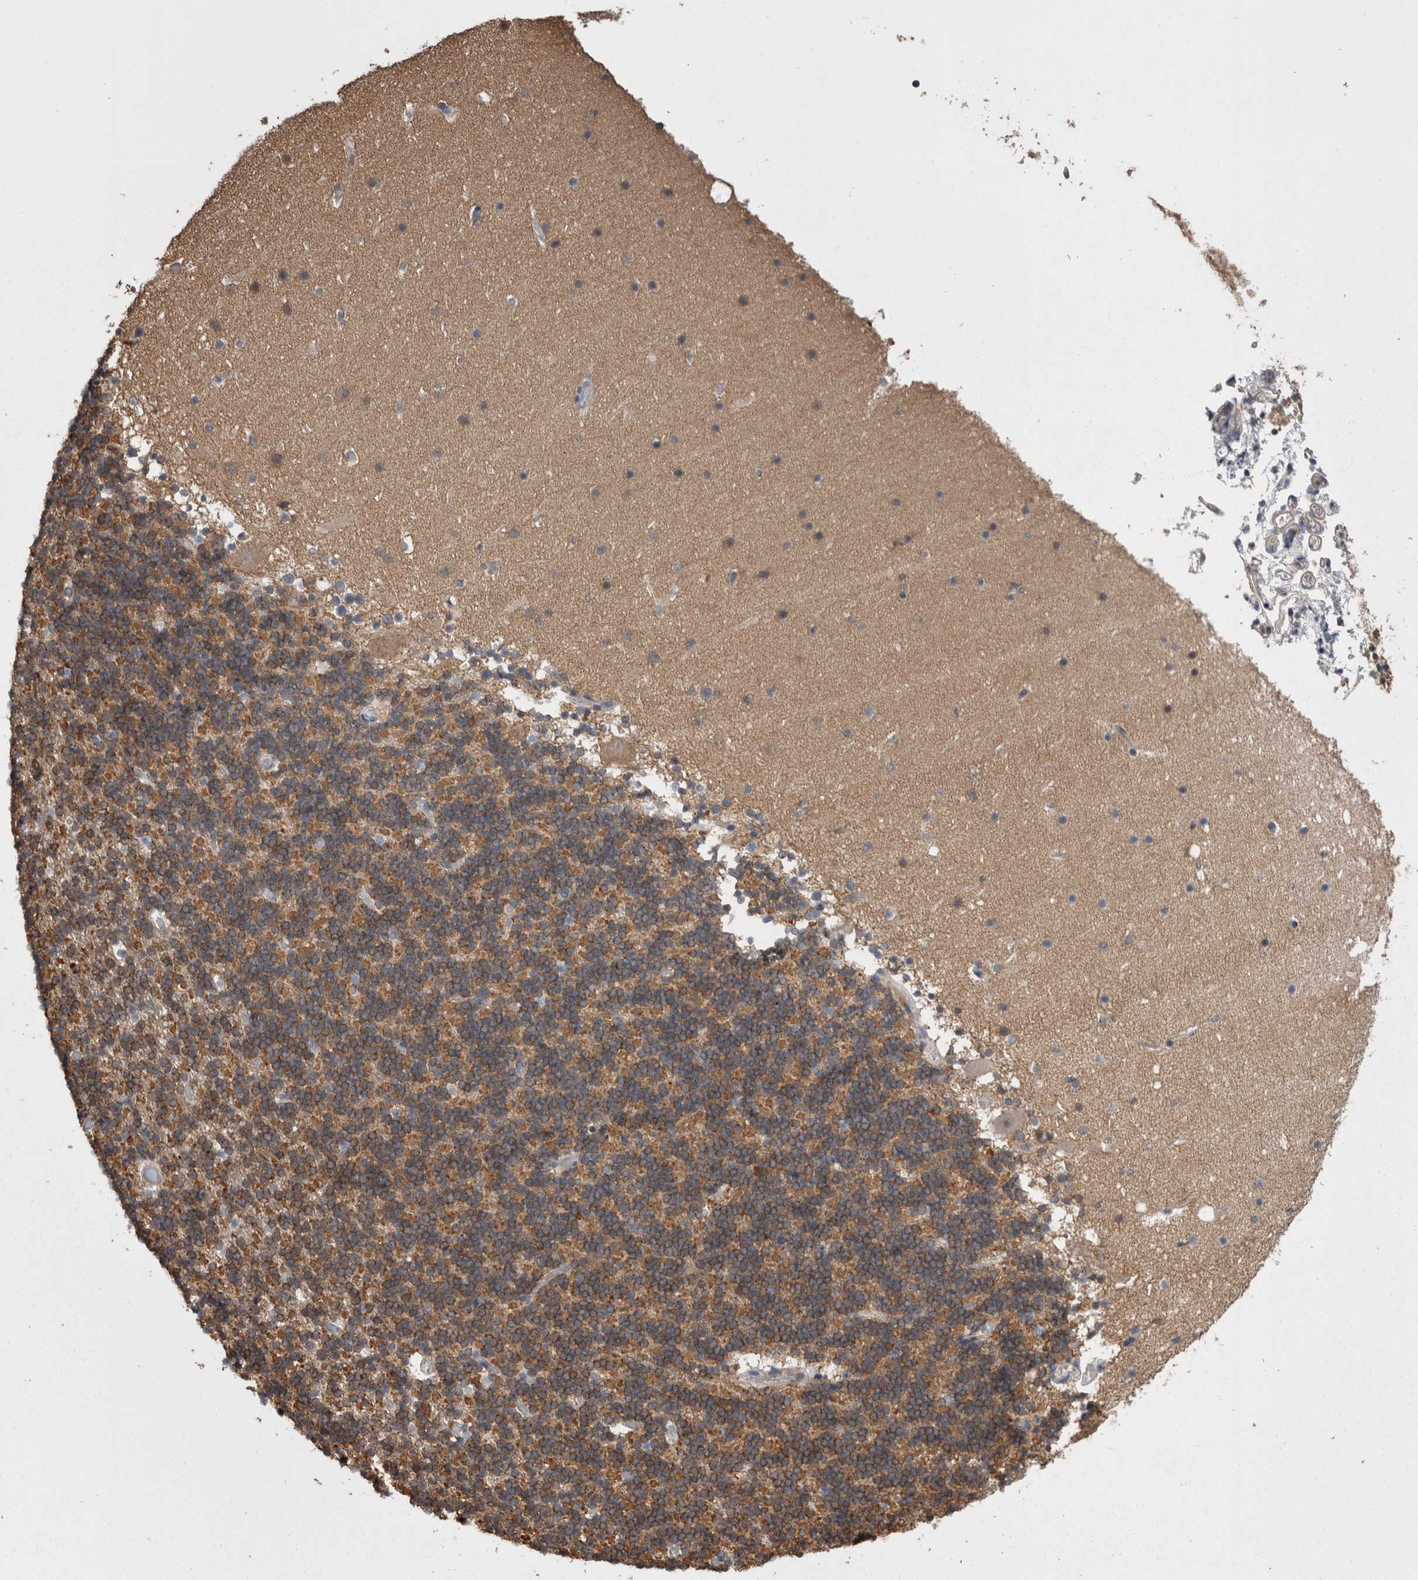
{"staining": {"intensity": "moderate", "quantity": ">75%", "location": "cytoplasmic/membranous"}, "tissue": "cerebellum", "cell_type": "Cells in granular layer", "image_type": "normal", "snomed": [{"axis": "morphology", "description": "Normal tissue, NOS"}, {"axis": "topography", "description": "Cerebellum"}], "caption": "A micrograph of cerebellum stained for a protein demonstrates moderate cytoplasmic/membranous brown staining in cells in granular layer. Using DAB (3,3'-diaminobenzidine) (brown) and hematoxylin (blue) stains, captured at high magnification using brightfield microscopy.", "gene": "DDX6", "patient": {"sex": "male", "age": 57}}